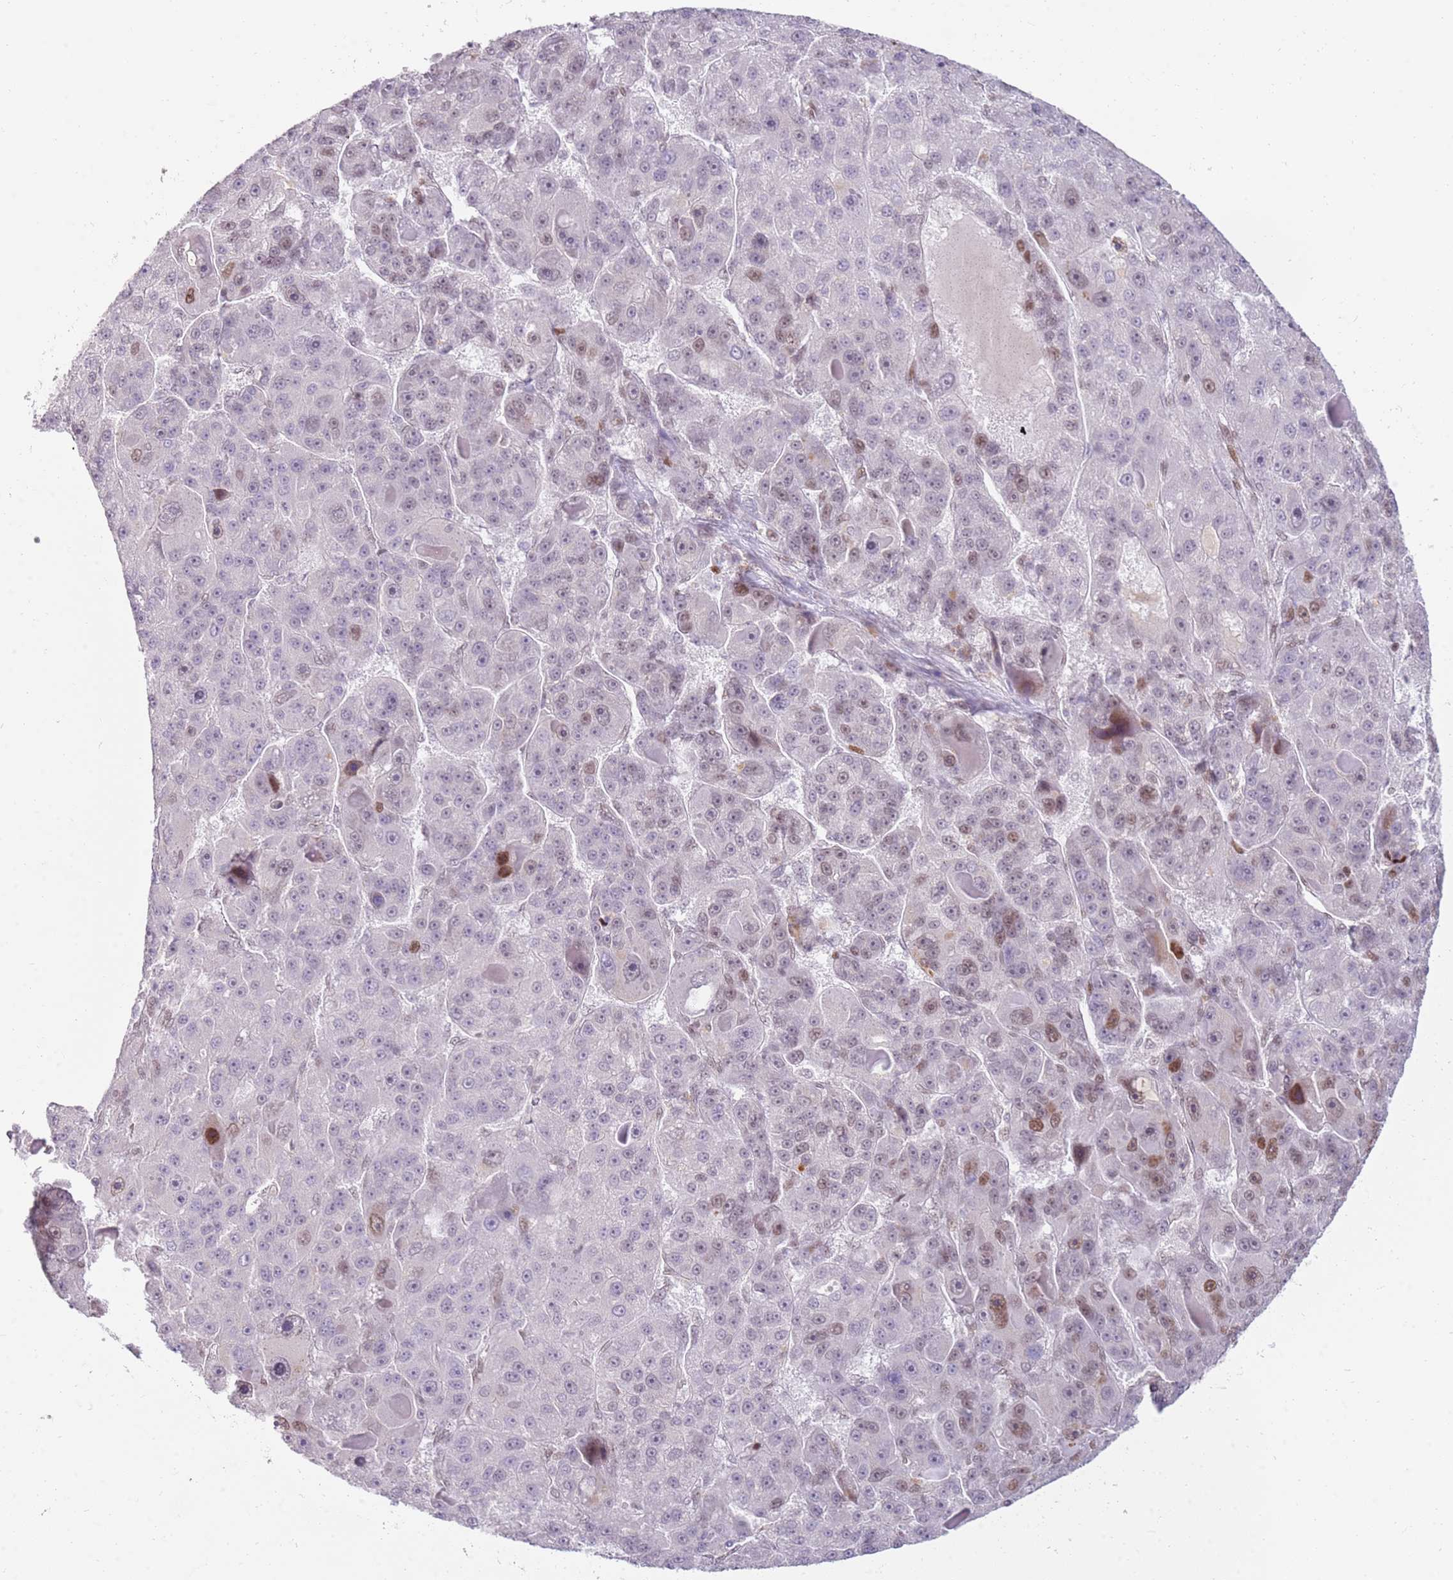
{"staining": {"intensity": "moderate", "quantity": "<25%", "location": "nuclear"}, "tissue": "liver cancer", "cell_type": "Tumor cells", "image_type": "cancer", "snomed": [{"axis": "morphology", "description": "Carcinoma, Hepatocellular, NOS"}, {"axis": "topography", "description": "Liver"}], "caption": "IHC photomicrograph of neoplastic tissue: human liver cancer stained using IHC shows low levels of moderate protein expression localized specifically in the nuclear of tumor cells, appearing as a nuclear brown color.", "gene": "PHC2", "patient": {"sex": "male", "age": 76}}